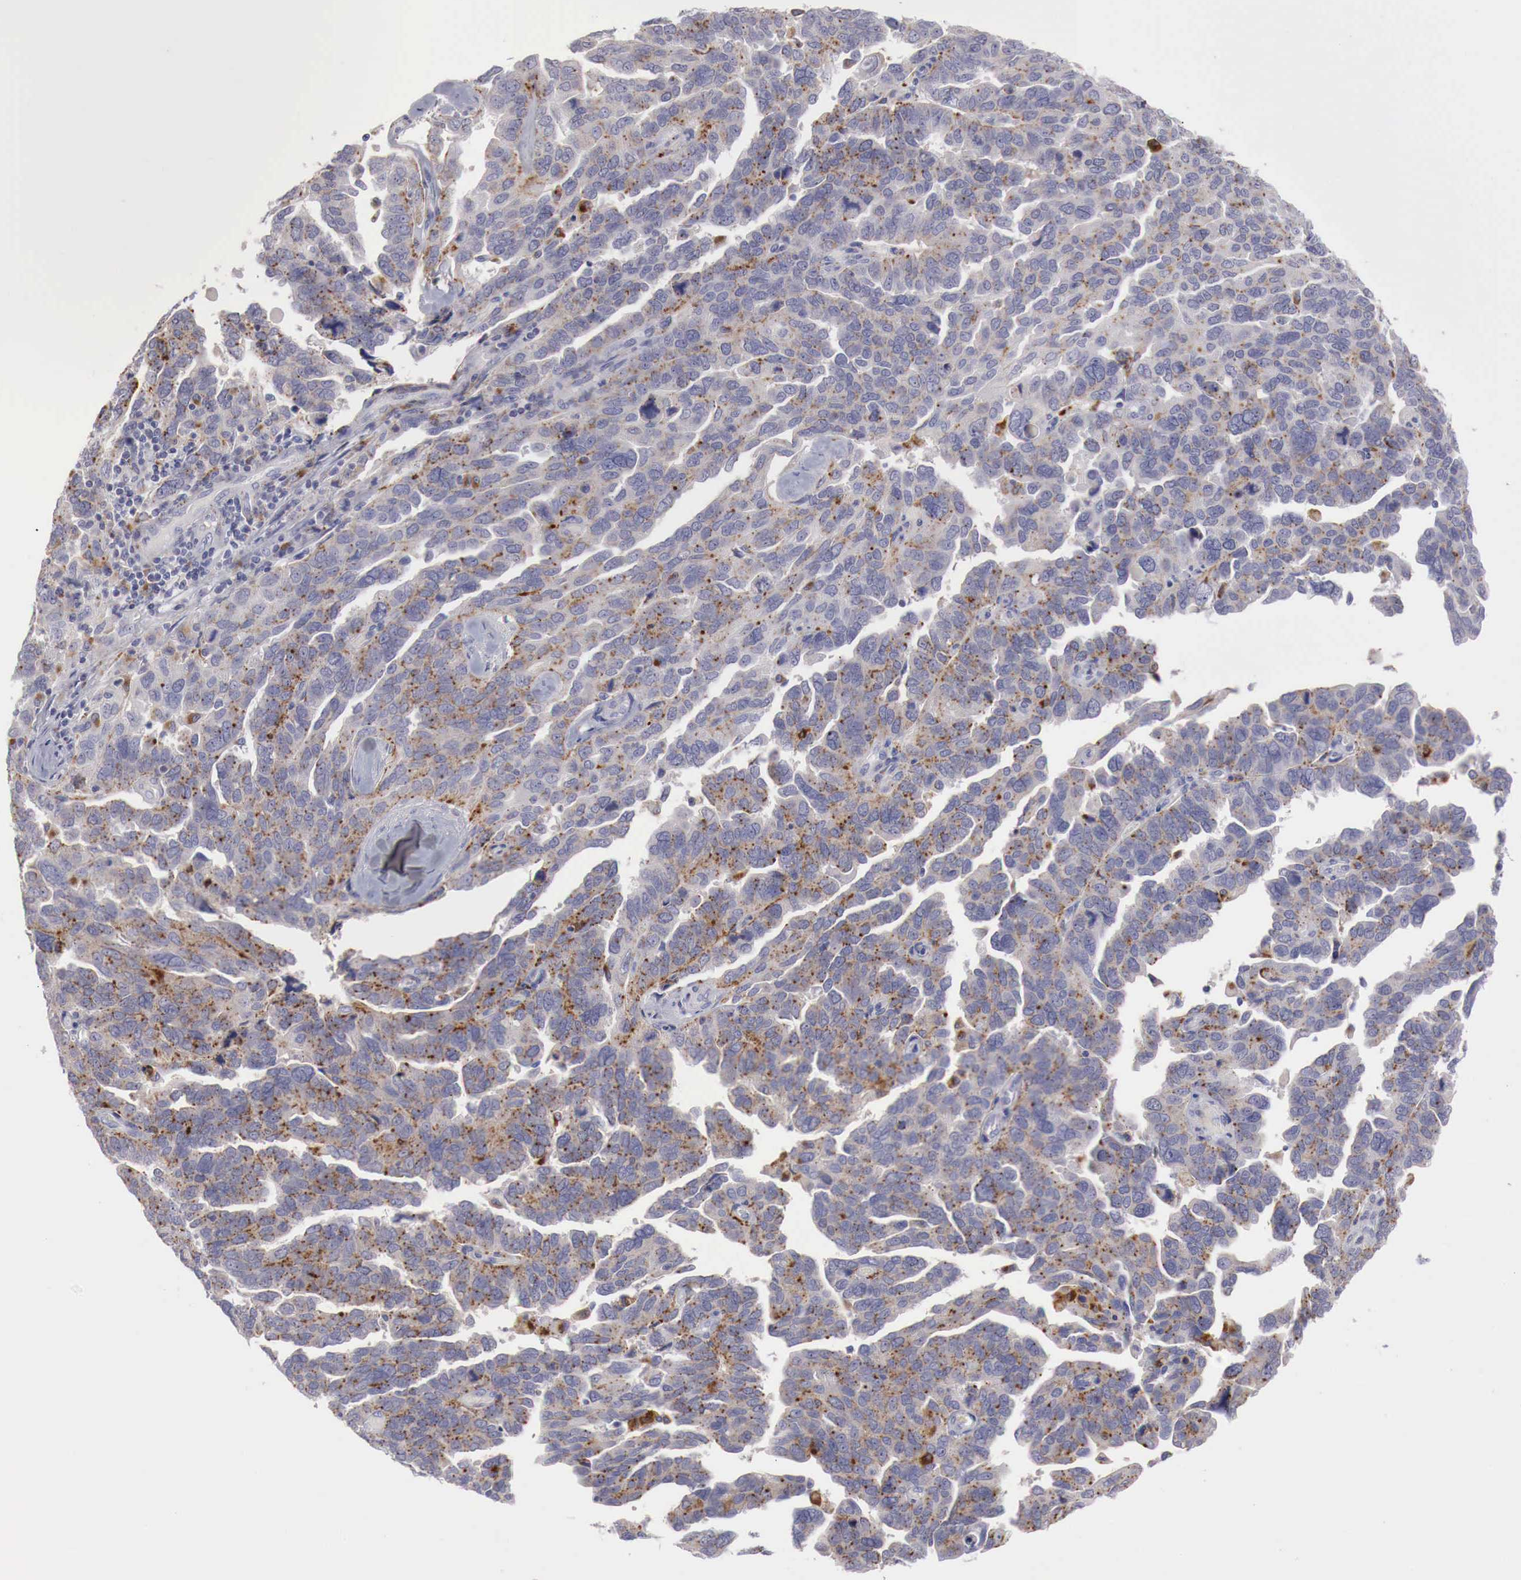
{"staining": {"intensity": "moderate", "quantity": ">75%", "location": "cytoplasmic/membranous"}, "tissue": "ovarian cancer", "cell_type": "Tumor cells", "image_type": "cancer", "snomed": [{"axis": "morphology", "description": "Cystadenocarcinoma, serous, NOS"}, {"axis": "topography", "description": "Ovary"}], "caption": "IHC of serous cystadenocarcinoma (ovarian) displays medium levels of moderate cytoplasmic/membranous expression in approximately >75% of tumor cells.", "gene": "GLA", "patient": {"sex": "female", "age": 64}}